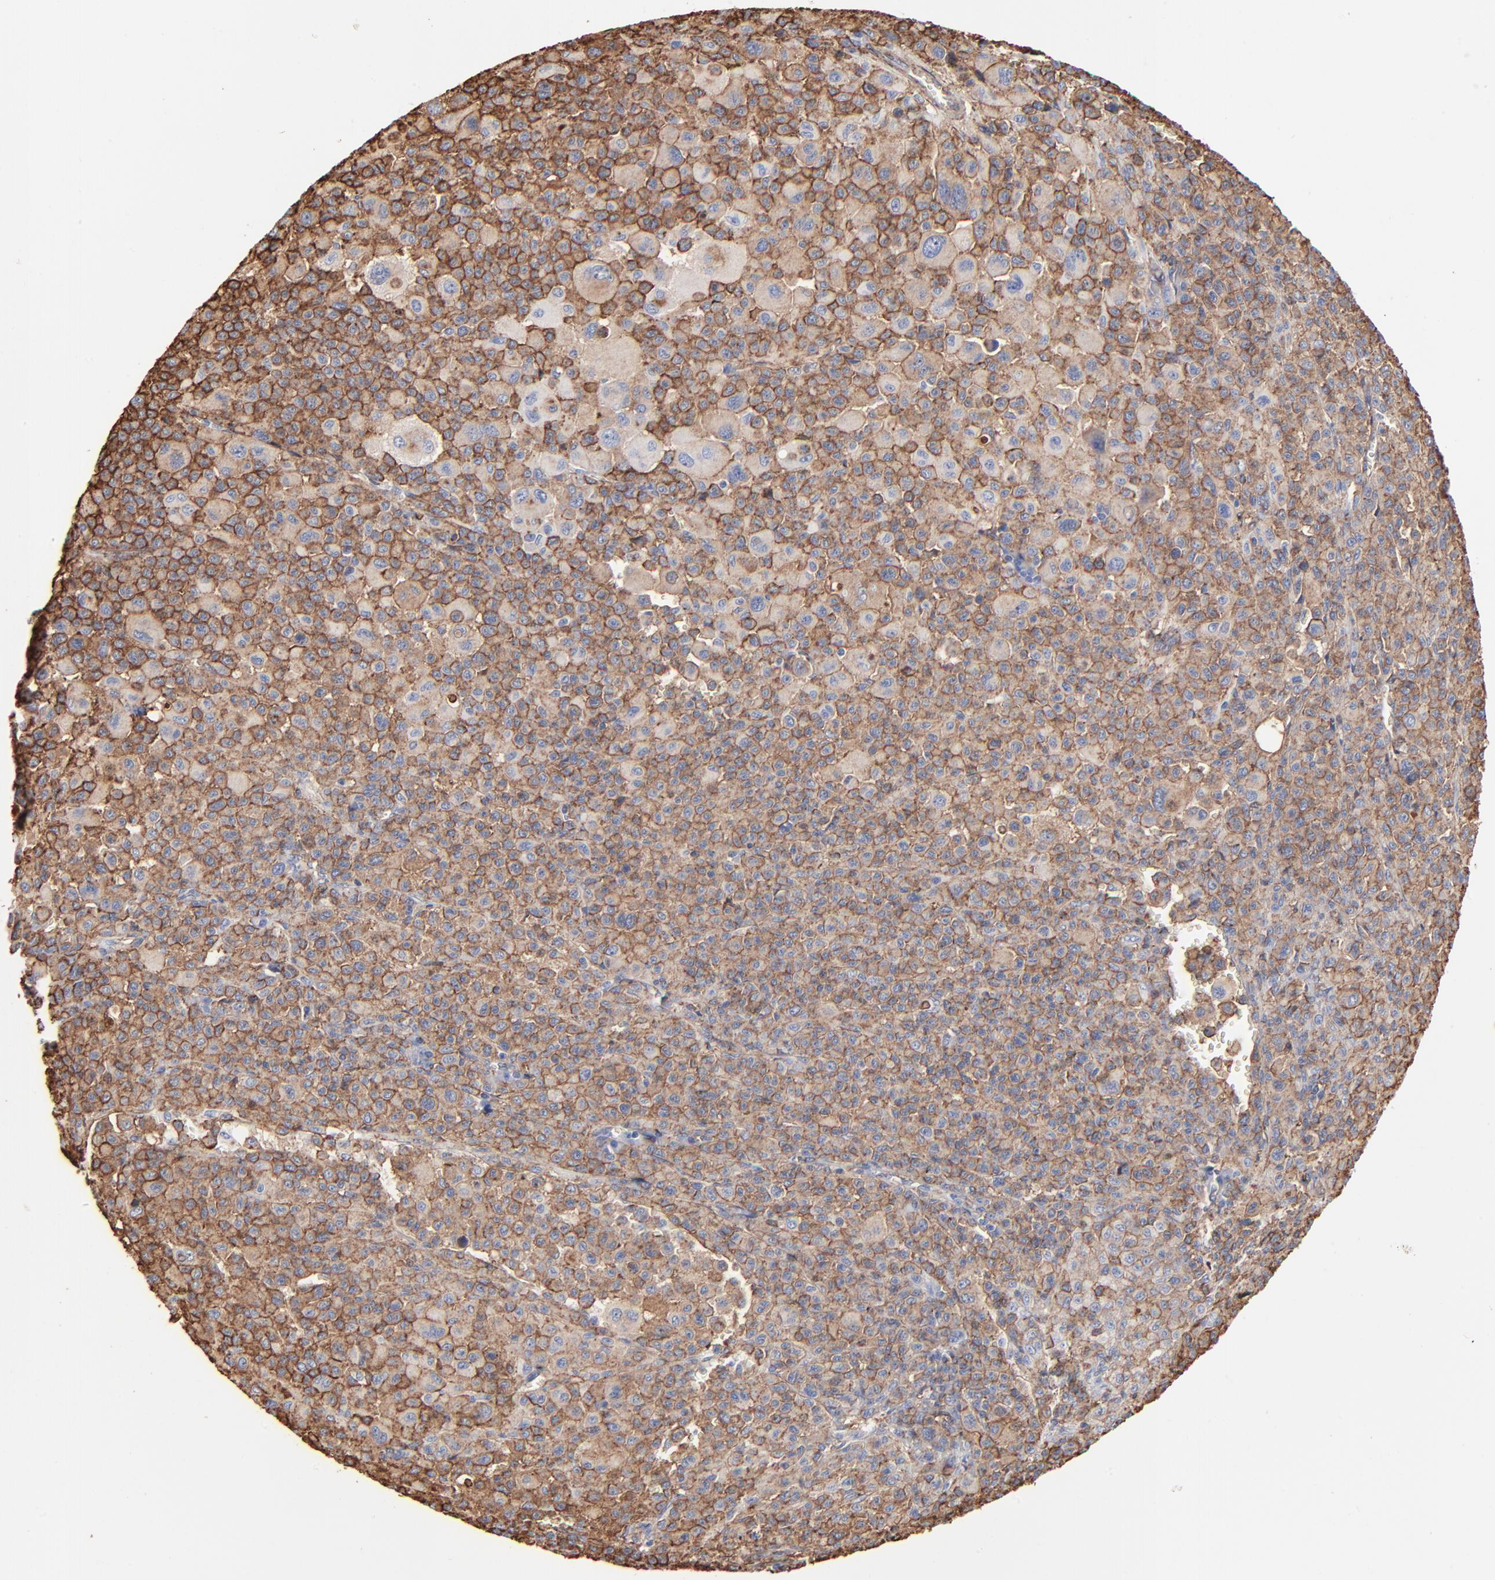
{"staining": {"intensity": "strong", "quantity": ">75%", "location": "cytoplasmic/membranous"}, "tissue": "melanoma", "cell_type": "Tumor cells", "image_type": "cancer", "snomed": [{"axis": "morphology", "description": "Malignant melanoma, Metastatic site"}, {"axis": "topography", "description": "Skin"}], "caption": "A high-resolution photomicrograph shows IHC staining of malignant melanoma (metastatic site), which demonstrates strong cytoplasmic/membranous staining in approximately >75% of tumor cells.", "gene": "CAV1", "patient": {"sex": "female", "age": 74}}